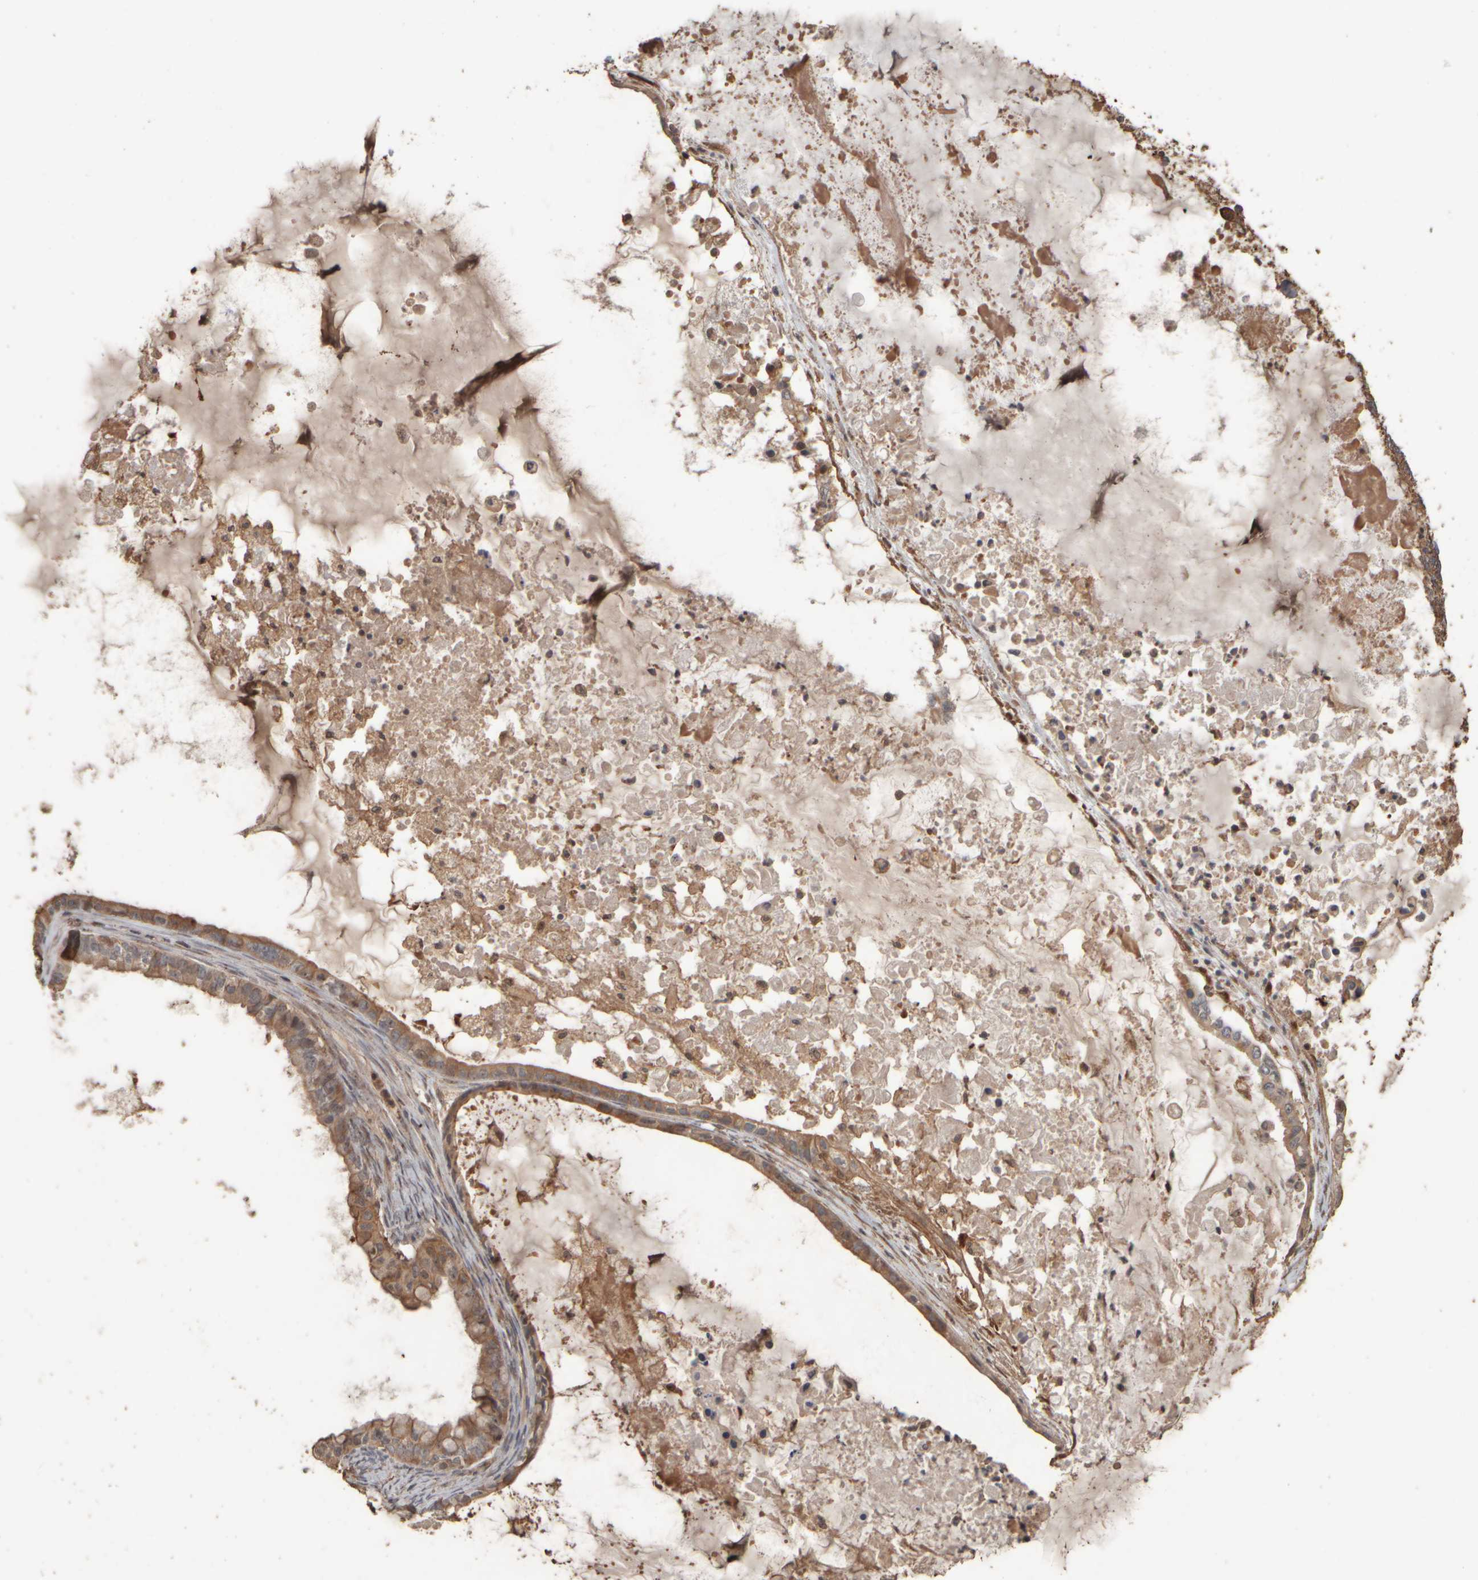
{"staining": {"intensity": "moderate", "quantity": ">75%", "location": "cytoplasmic/membranous"}, "tissue": "ovarian cancer", "cell_type": "Tumor cells", "image_type": "cancer", "snomed": [{"axis": "morphology", "description": "Cystadenocarcinoma, mucinous, NOS"}, {"axis": "topography", "description": "Ovary"}], "caption": "An image of human mucinous cystadenocarcinoma (ovarian) stained for a protein reveals moderate cytoplasmic/membranous brown staining in tumor cells.", "gene": "SPHK1", "patient": {"sex": "female", "age": 80}}